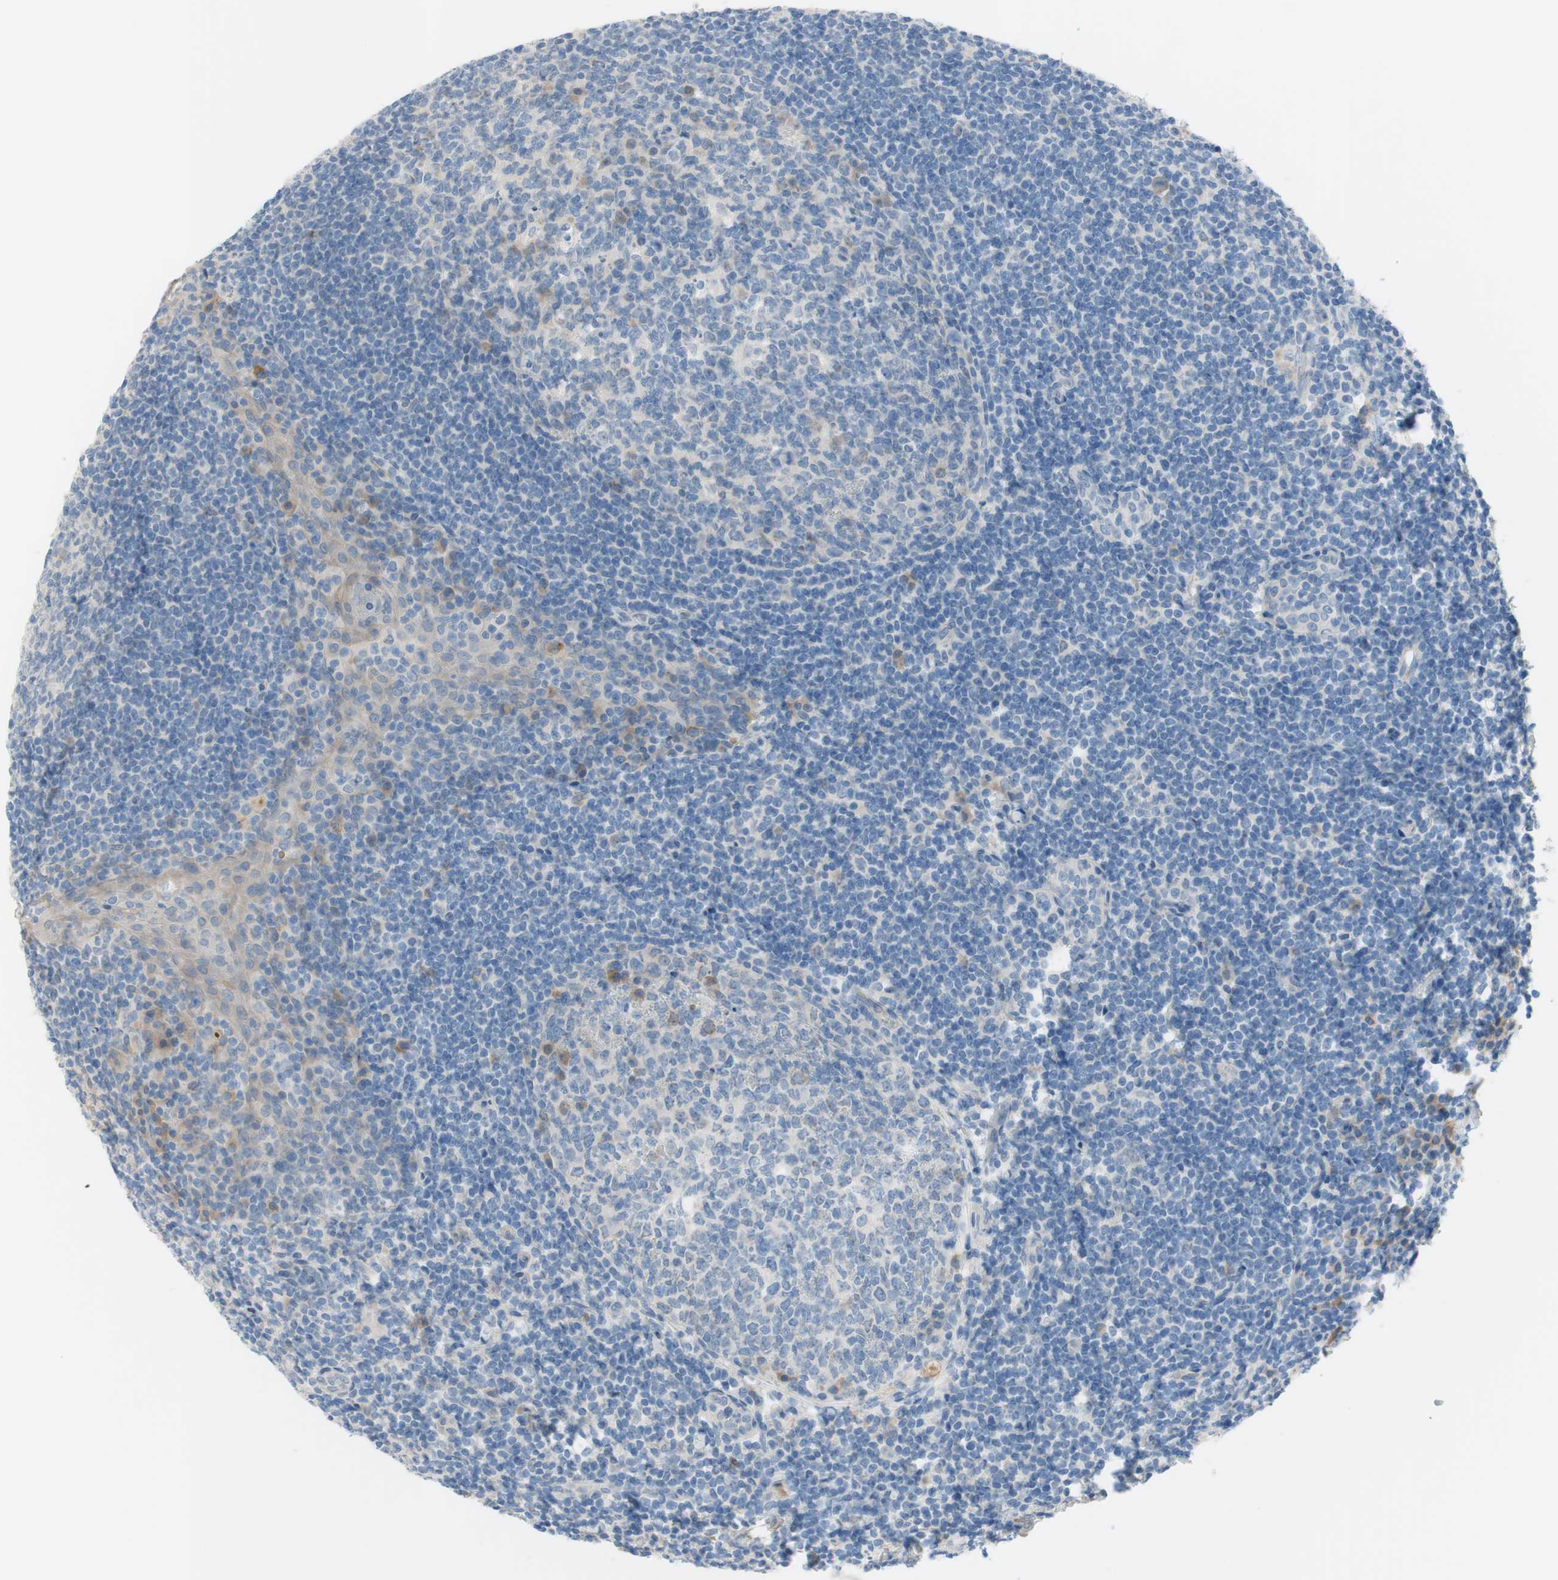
{"staining": {"intensity": "moderate", "quantity": "<25%", "location": "cytoplasmic/membranous"}, "tissue": "tonsil", "cell_type": "Germinal center cells", "image_type": "normal", "snomed": [{"axis": "morphology", "description": "Normal tissue, NOS"}, {"axis": "topography", "description": "Tonsil"}], "caption": "IHC (DAB) staining of normal human tonsil reveals moderate cytoplasmic/membranous protein expression in about <25% of germinal center cells. (IHC, brightfield microscopy, high magnification).", "gene": "FDFT1", "patient": {"sex": "male", "age": 31}}